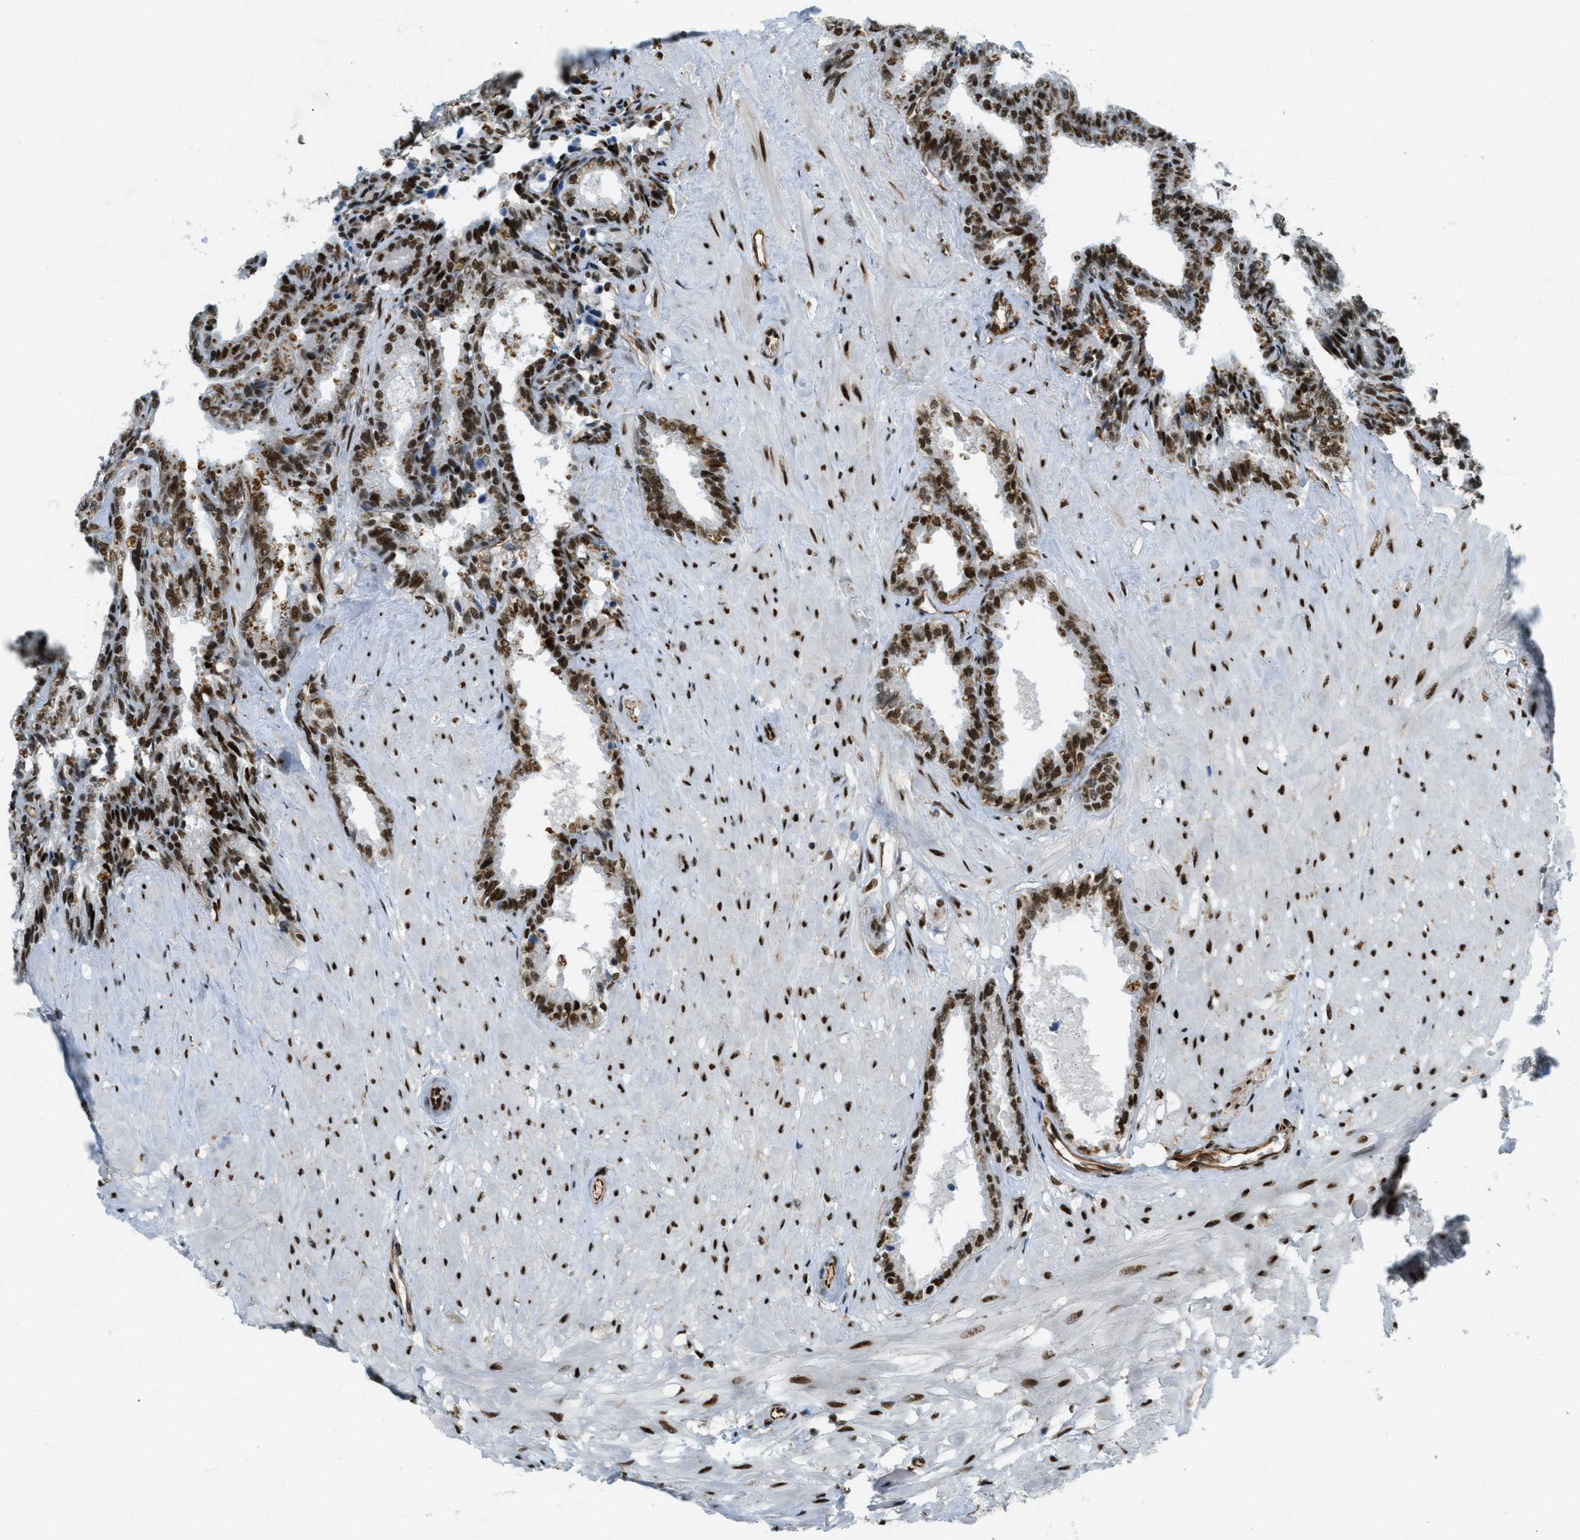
{"staining": {"intensity": "strong", "quantity": ">75%", "location": "nuclear"}, "tissue": "seminal vesicle", "cell_type": "Glandular cells", "image_type": "normal", "snomed": [{"axis": "morphology", "description": "Normal tissue, NOS"}, {"axis": "topography", "description": "Seminal veicle"}], "caption": "A high-resolution micrograph shows immunohistochemistry staining of benign seminal vesicle, which exhibits strong nuclear expression in approximately >75% of glandular cells.", "gene": "ZFR", "patient": {"sex": "male", "age": 46}}